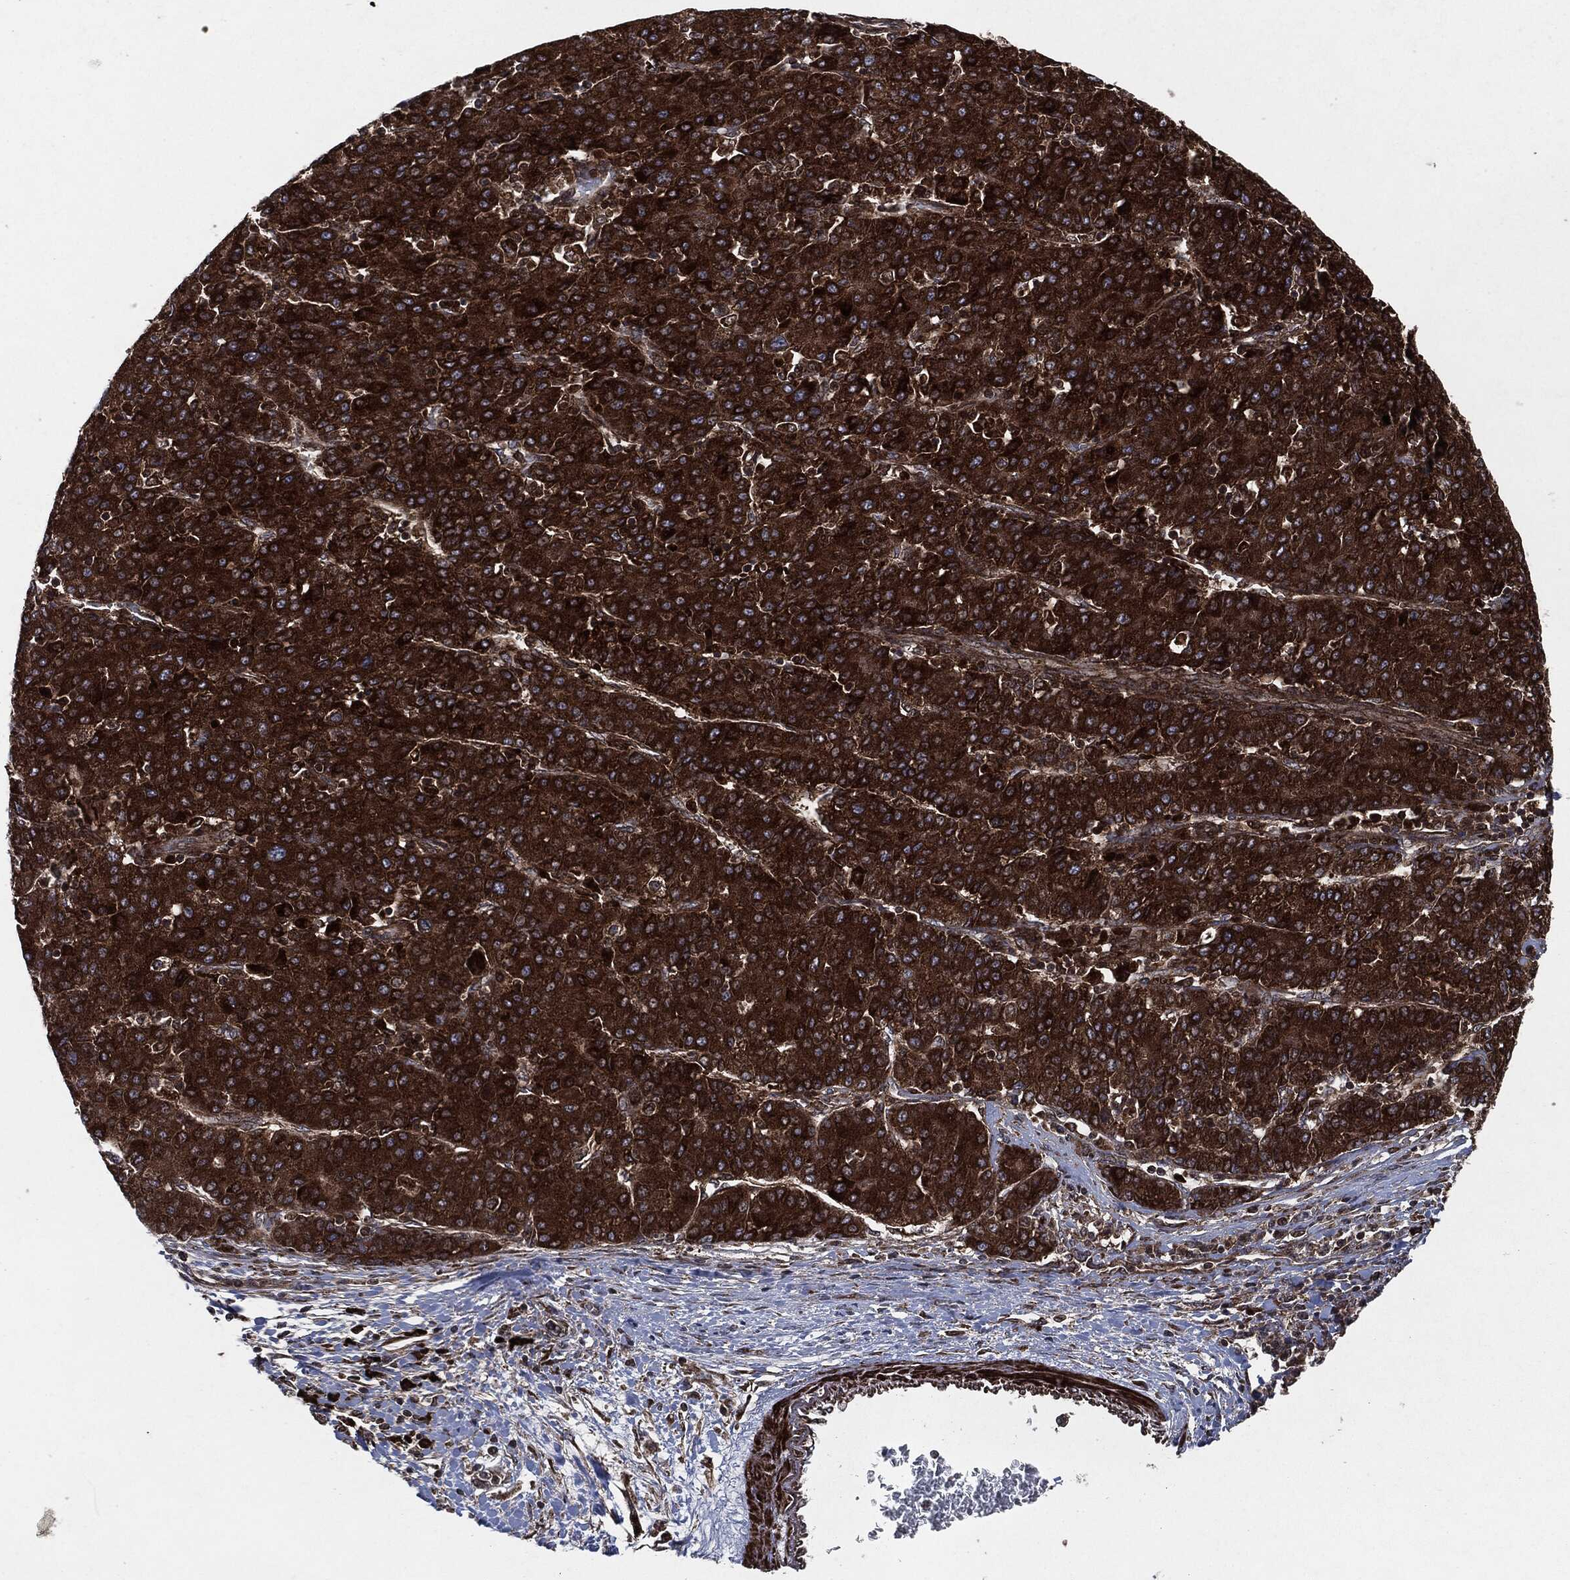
{"staining": {"intensity": "strong", "quantity": "25%-75%", "location": "cytoplasmic/membranous"}, "tissue": "liver cancer", "cell_type": "Tumor cells", "image_type": "cancer", "snomed": [{"axis": "morphology", "description": "Carcinoma, Hepatocellular, NOS"}, {"axis": "topography", "description": "Liver"}], "caption": "Human hepatocellular carcinoma (liver) stained with a brown dye exhibits strong cytoplasmic/membranous positive expression in approximately 25%-75% of tumor cells.", "gene": "RAF1", "patient": {"sex": "male", "age": 65}}